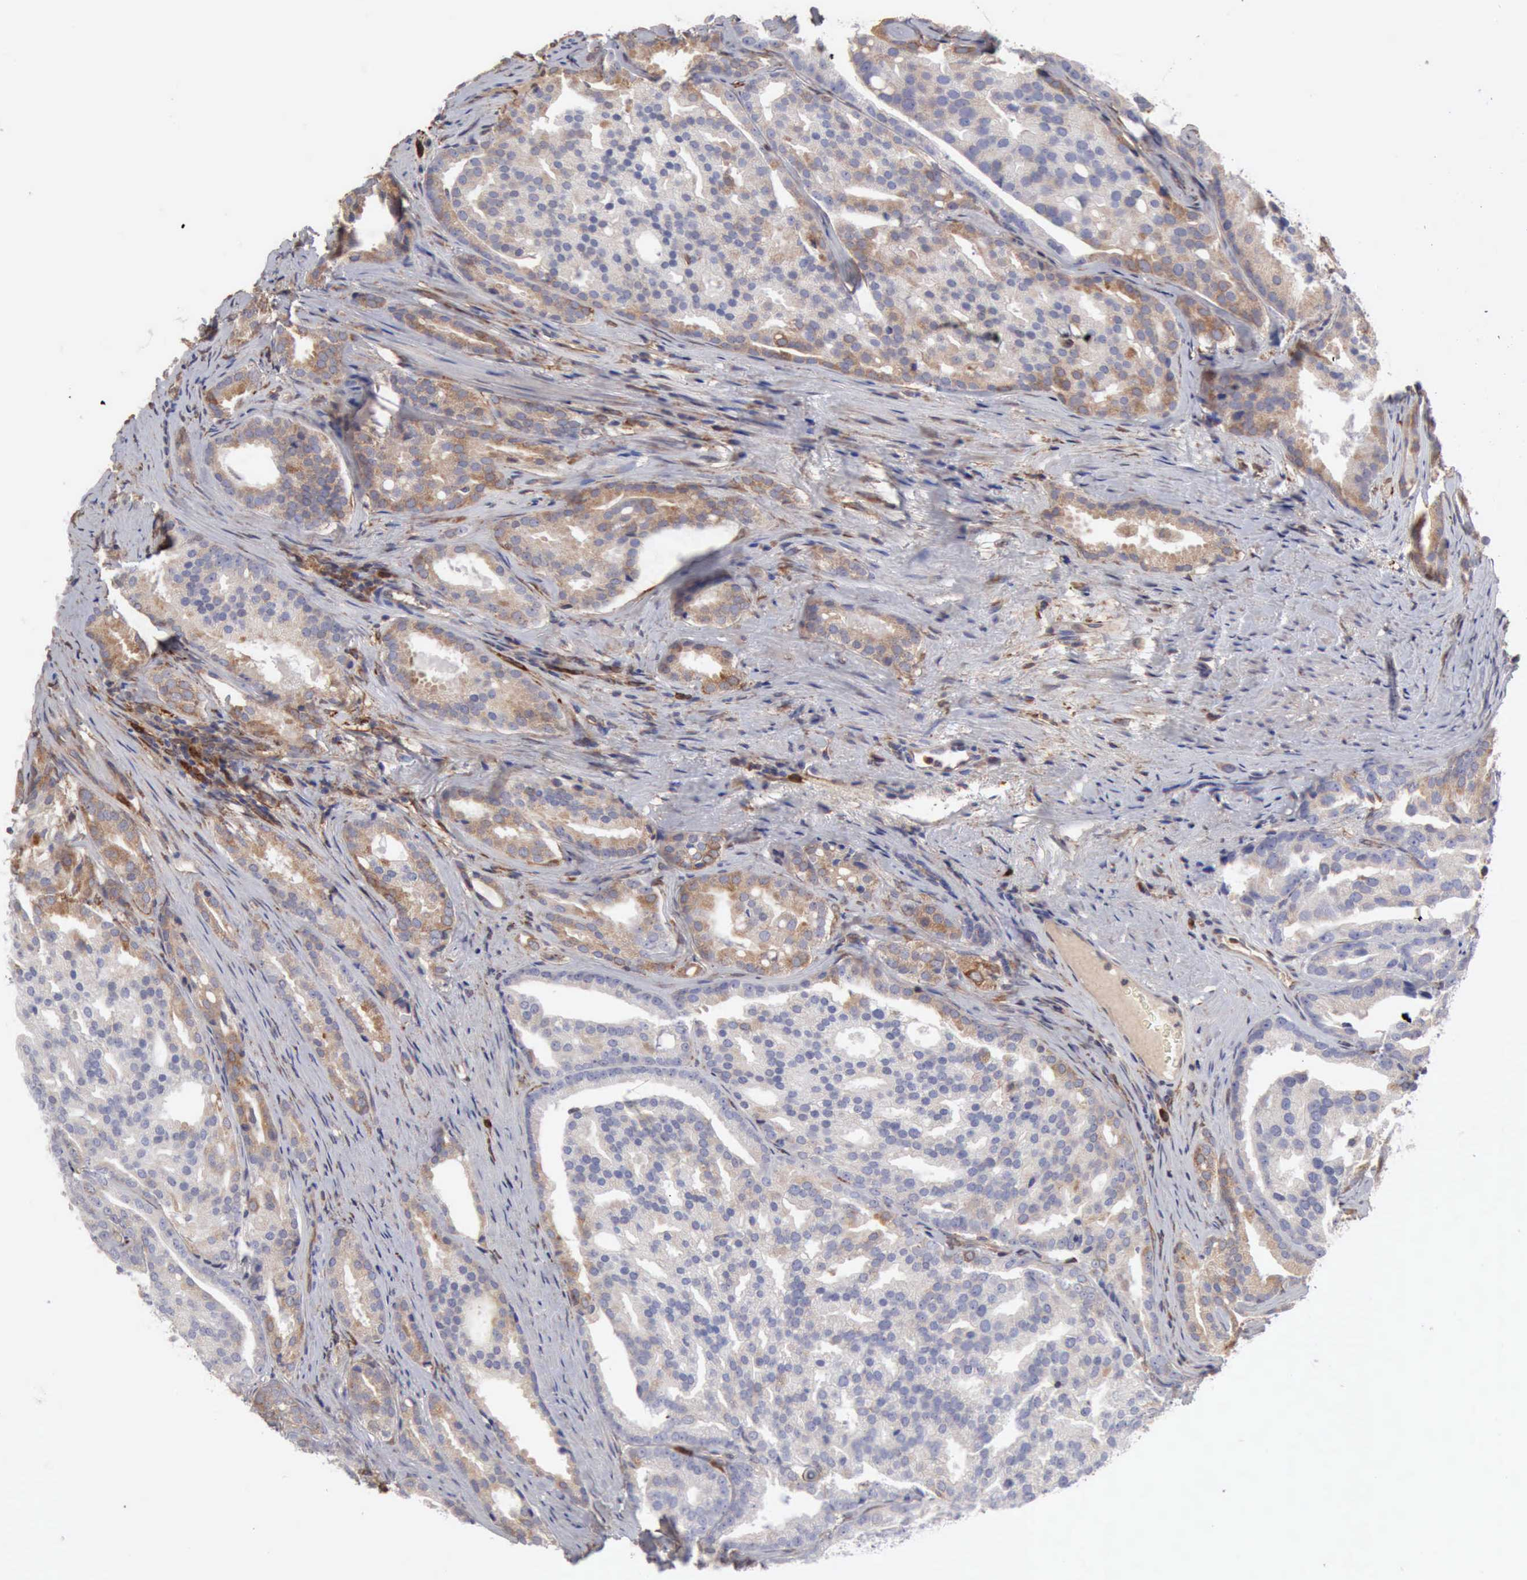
{"staining": {"intensity": "weak", "quantity": "25%-75%", "location": "cytoplasmic/membranous"}, "tissue": "prostate cancer", "cell_type": "Tumor cells", "image_type": "cancer", "snomed": [{"axis": "morphology", "description": "Adenocarcinoma, High grade"}, {"axis": "topography", "description": "Prostate"}], "caption": "This photomicrograph reveals immunohistochemistry (IHC) staining of prostate adenocarcinoma (high-grade), with low weak cytoplasmic/membranous staining in about 25%-75% of tumor cells.", "gene": "APOL2", "patient": {"sex": "male", "age": 64}}